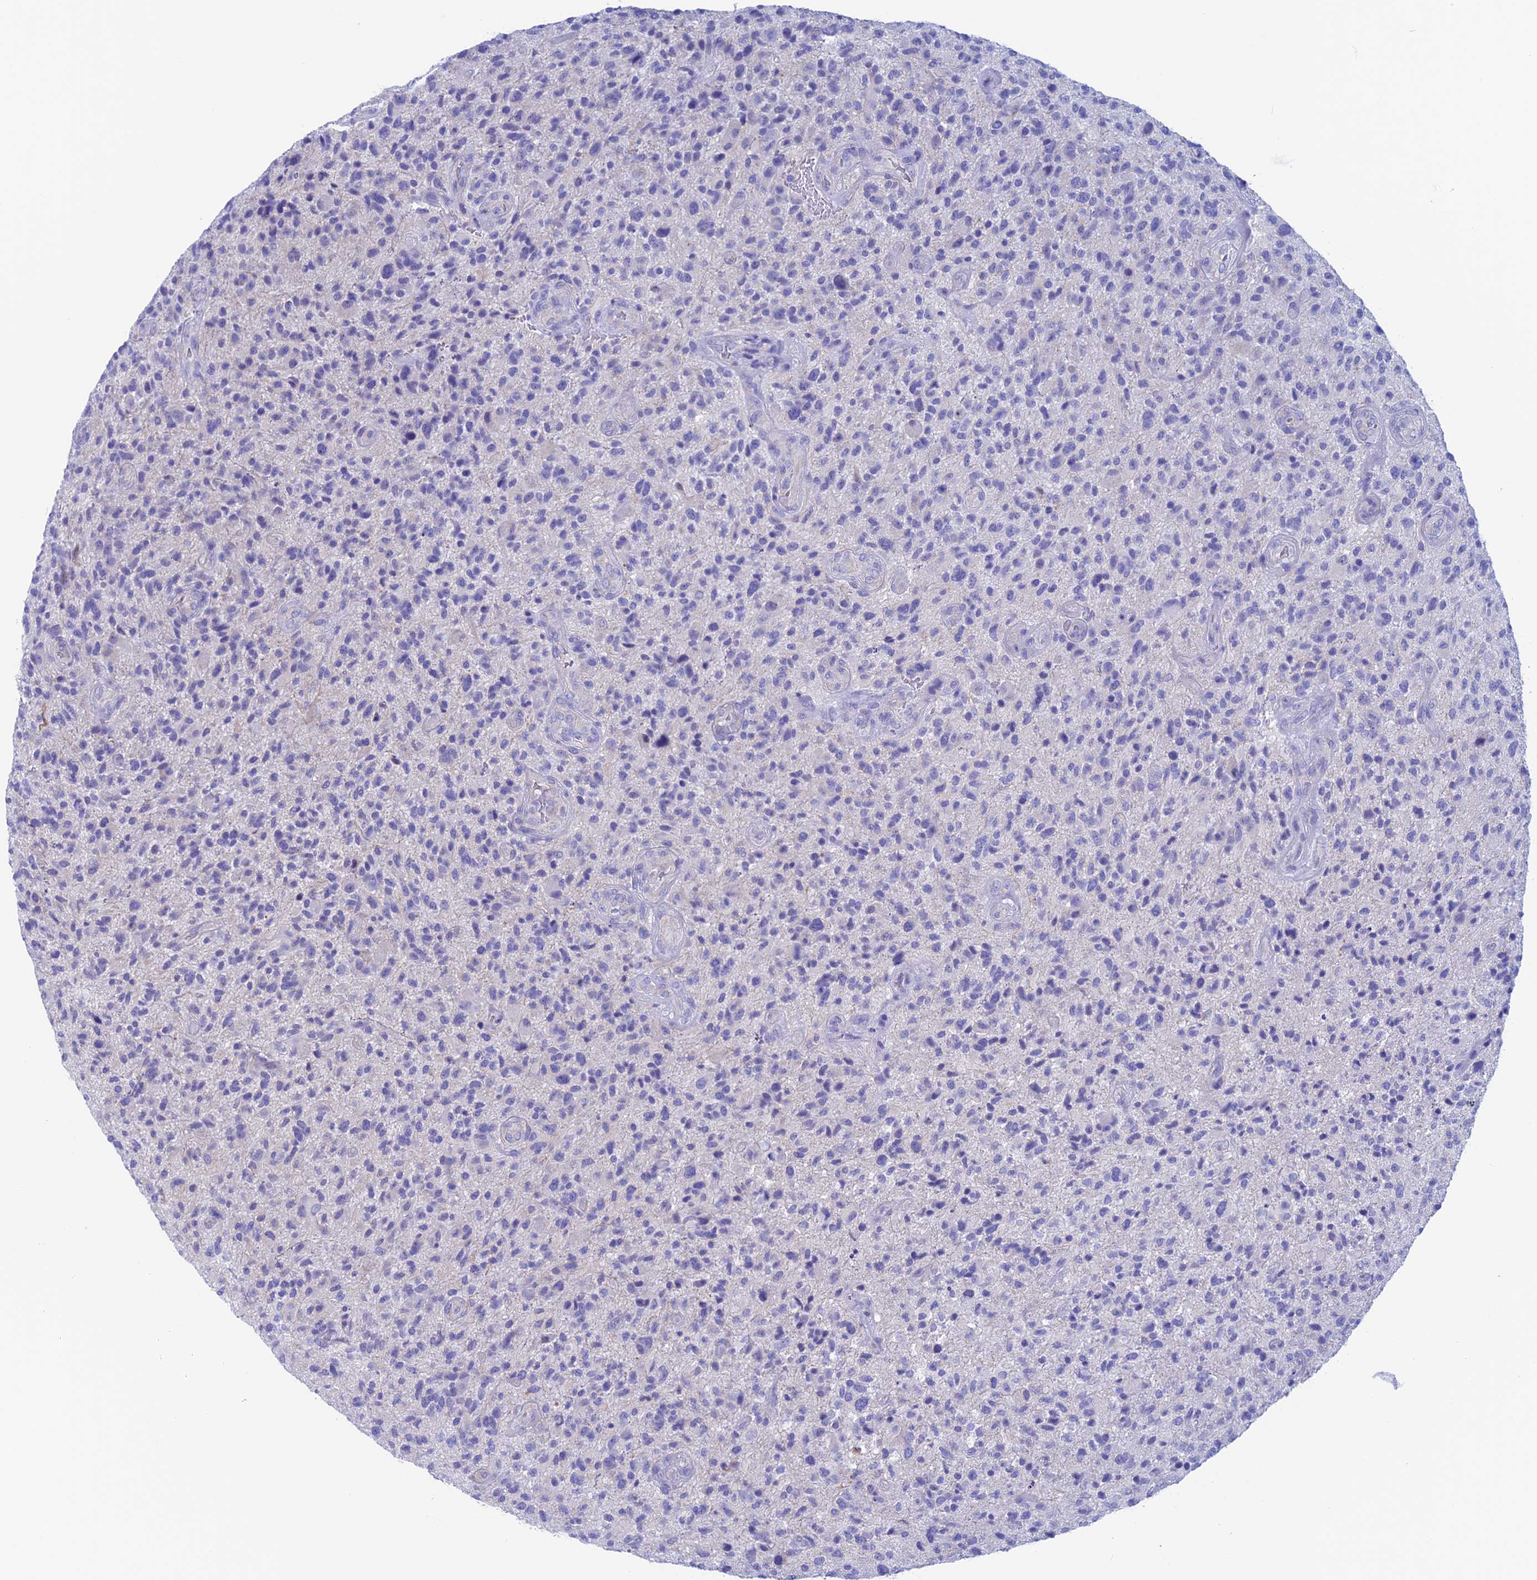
{"staining": {"intensity": "negative", "quantity": "none", "location": "none"}, "tissue": "glioma", "cell_type": "Tumor cells", "image_type": "cancer", "snomed": [{"axis": "morphology", "description": "Glioma, malignant, High grade"}, {"axis": "topography", "description": "Brain"}], "caption": "Glioma stained for a protein using IHC exhibits no expression tumor cells.", "gene": "GNGT2", "patient": {"sex": "male", "age": 47}}